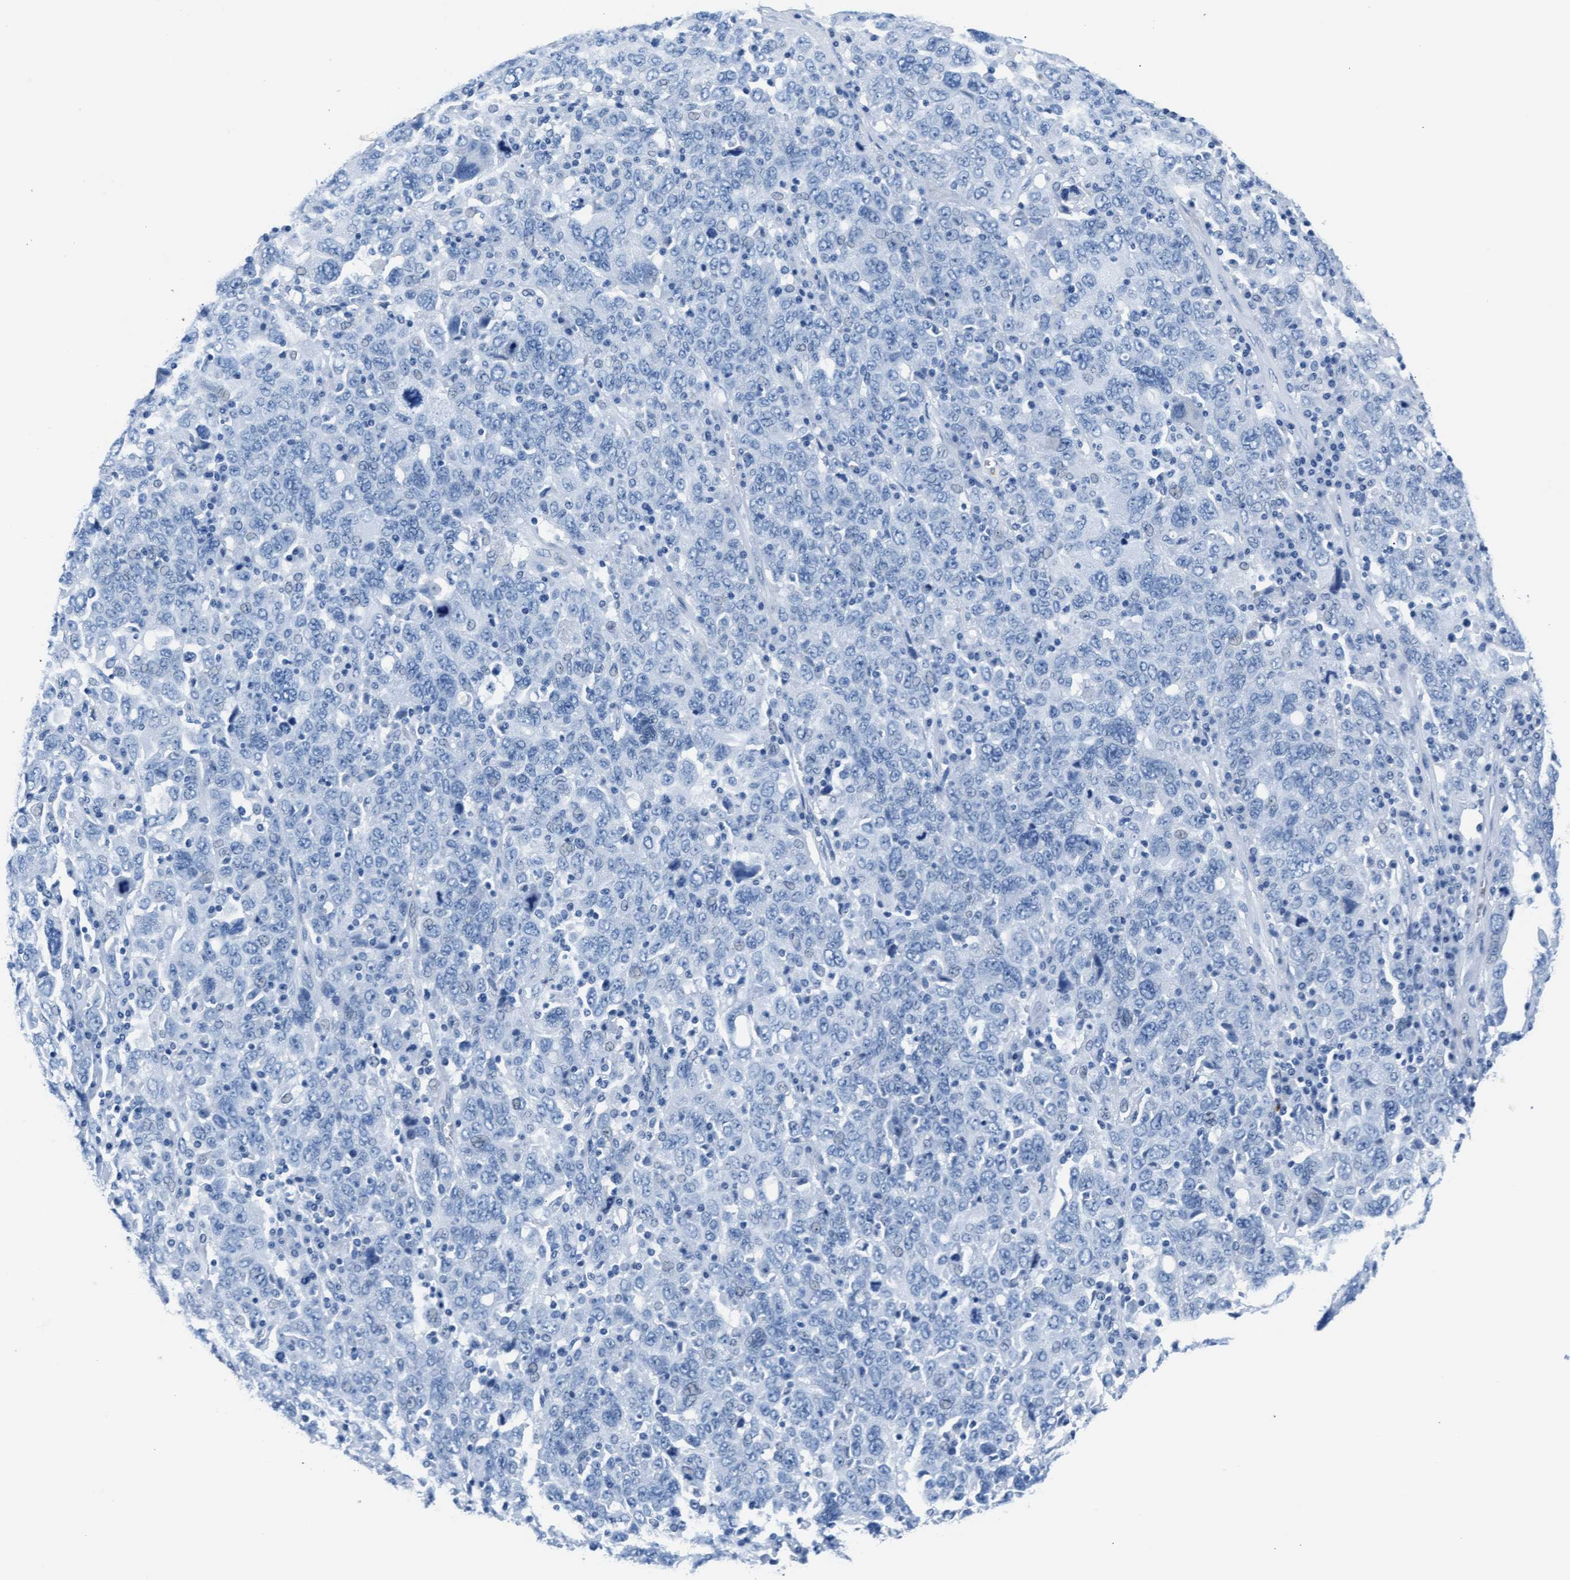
{"staining": {"intensity": "negative", "quantity": "none", "location": "none"}, "tissue": "ovarian cancer", "cell_type": "Tumor cells", "image_type": "cancer", "snomed": [{"axis": "morphology", "description": "Carcinoma, endometroid"}, {"axis": "topography", "description": "Ovary"}], "caption": "Tumor cells show no significant protein expression in ovarian cancer.", "gene": "MMP8", "patient": {"sex": "female", "age": 62}}